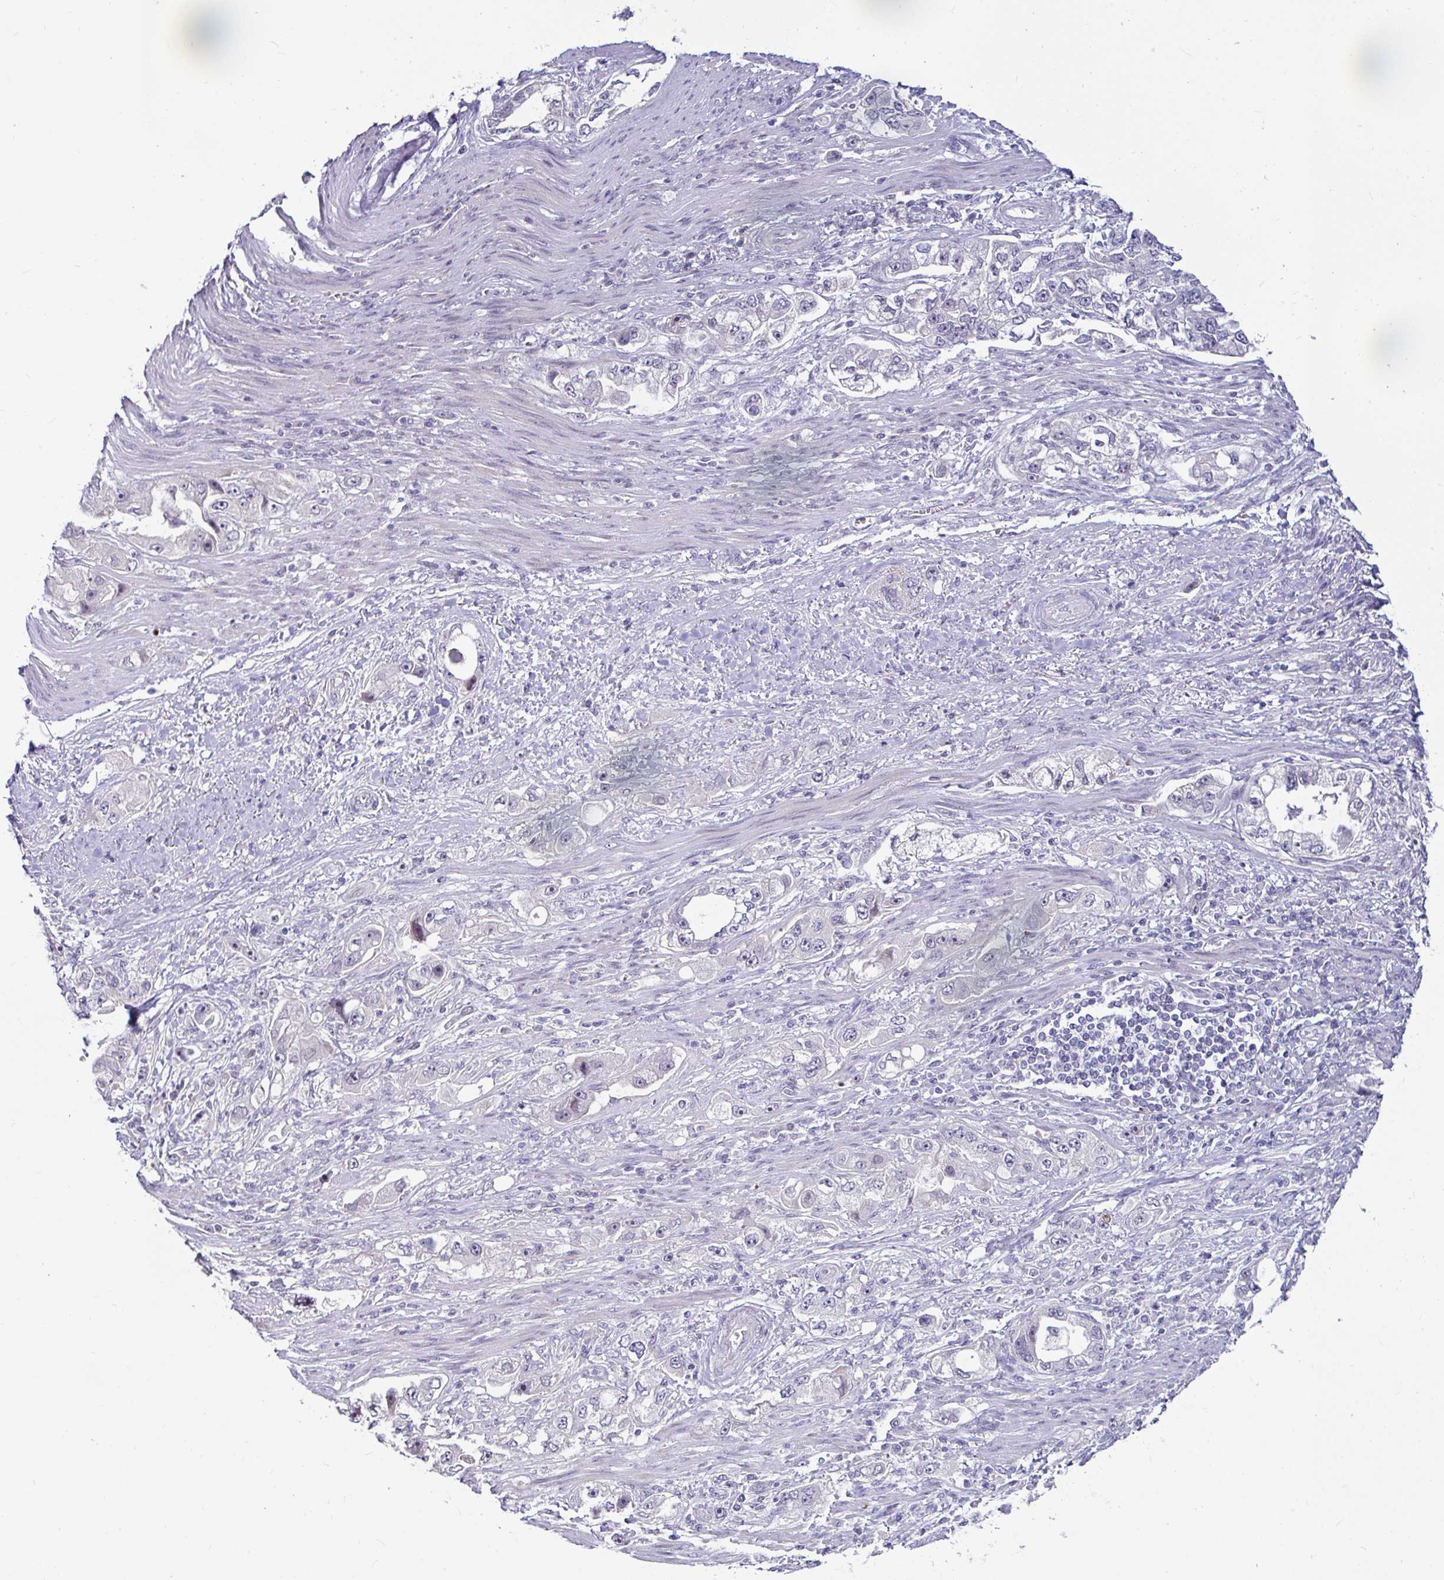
{"staining": {"intensity": "negative", "quantity": "none", "location": "none"}, "tissue": "stomach cancer", "cell_type": "Tumor cells", "image_type": "cancer", "snomed": [{"axis": "morphology", "description": "Adenocarcinoma, NOS"}, {"axis": "topography", "description": "Stomach, lower"}], "caption": "This photomicrograph is of stomach adenocarcinoma stained with immunohistochemistry to label a protein in brown with the nuclei are counter-stained blue. There is no staining in tumor cells. (Stains: DAB IHC with hematoxylin counter stain, Microscopy: brightfield microscopy at high magnification).", "gene": "GSTM1", "patient": {"sex": "female", "age": 93}}